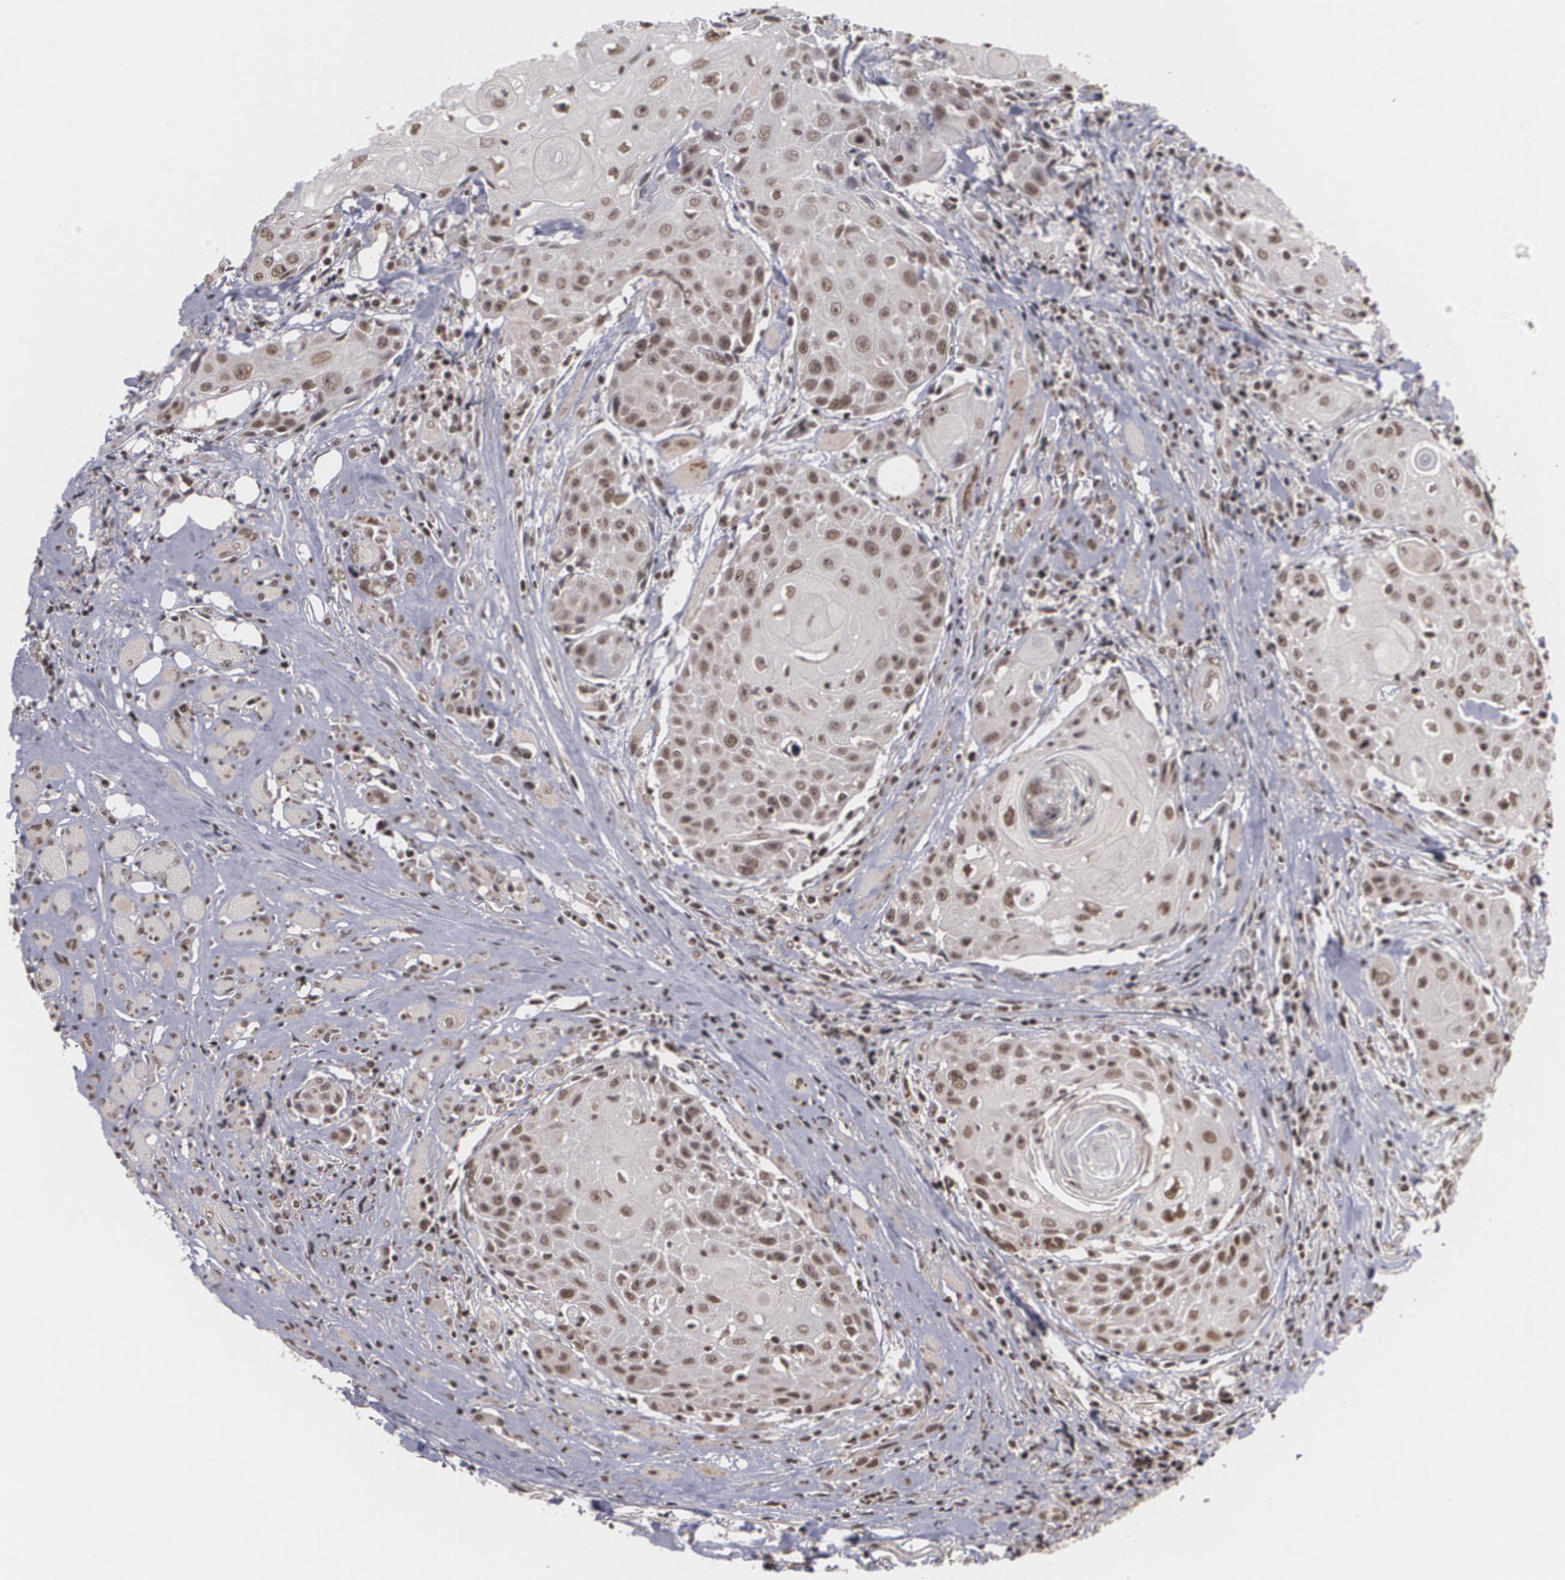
{"staining": {"intensity": "moderate", "quantity": ">75%", "location": "nuclear"}, "tissue": "head and neck cancer", "cell_type": "Tumor cells", "image_type": "cancer", "snomed": [{"axis": "morphology", "description": "Squamous cell carcinoma, NOS"}, {"axis": "topography", "description": "Oral tissue"}, {"axis": "topography", "description": "Head-Neck"}], "caption": "Protein analysis of head and neck cancer (squamous cell carcinoma) tissue exhibits moderate nuclear positivity in about >75% of tumor cells.", "gene": "RXRB", "patient": {"sex": "female", "age": 82}}